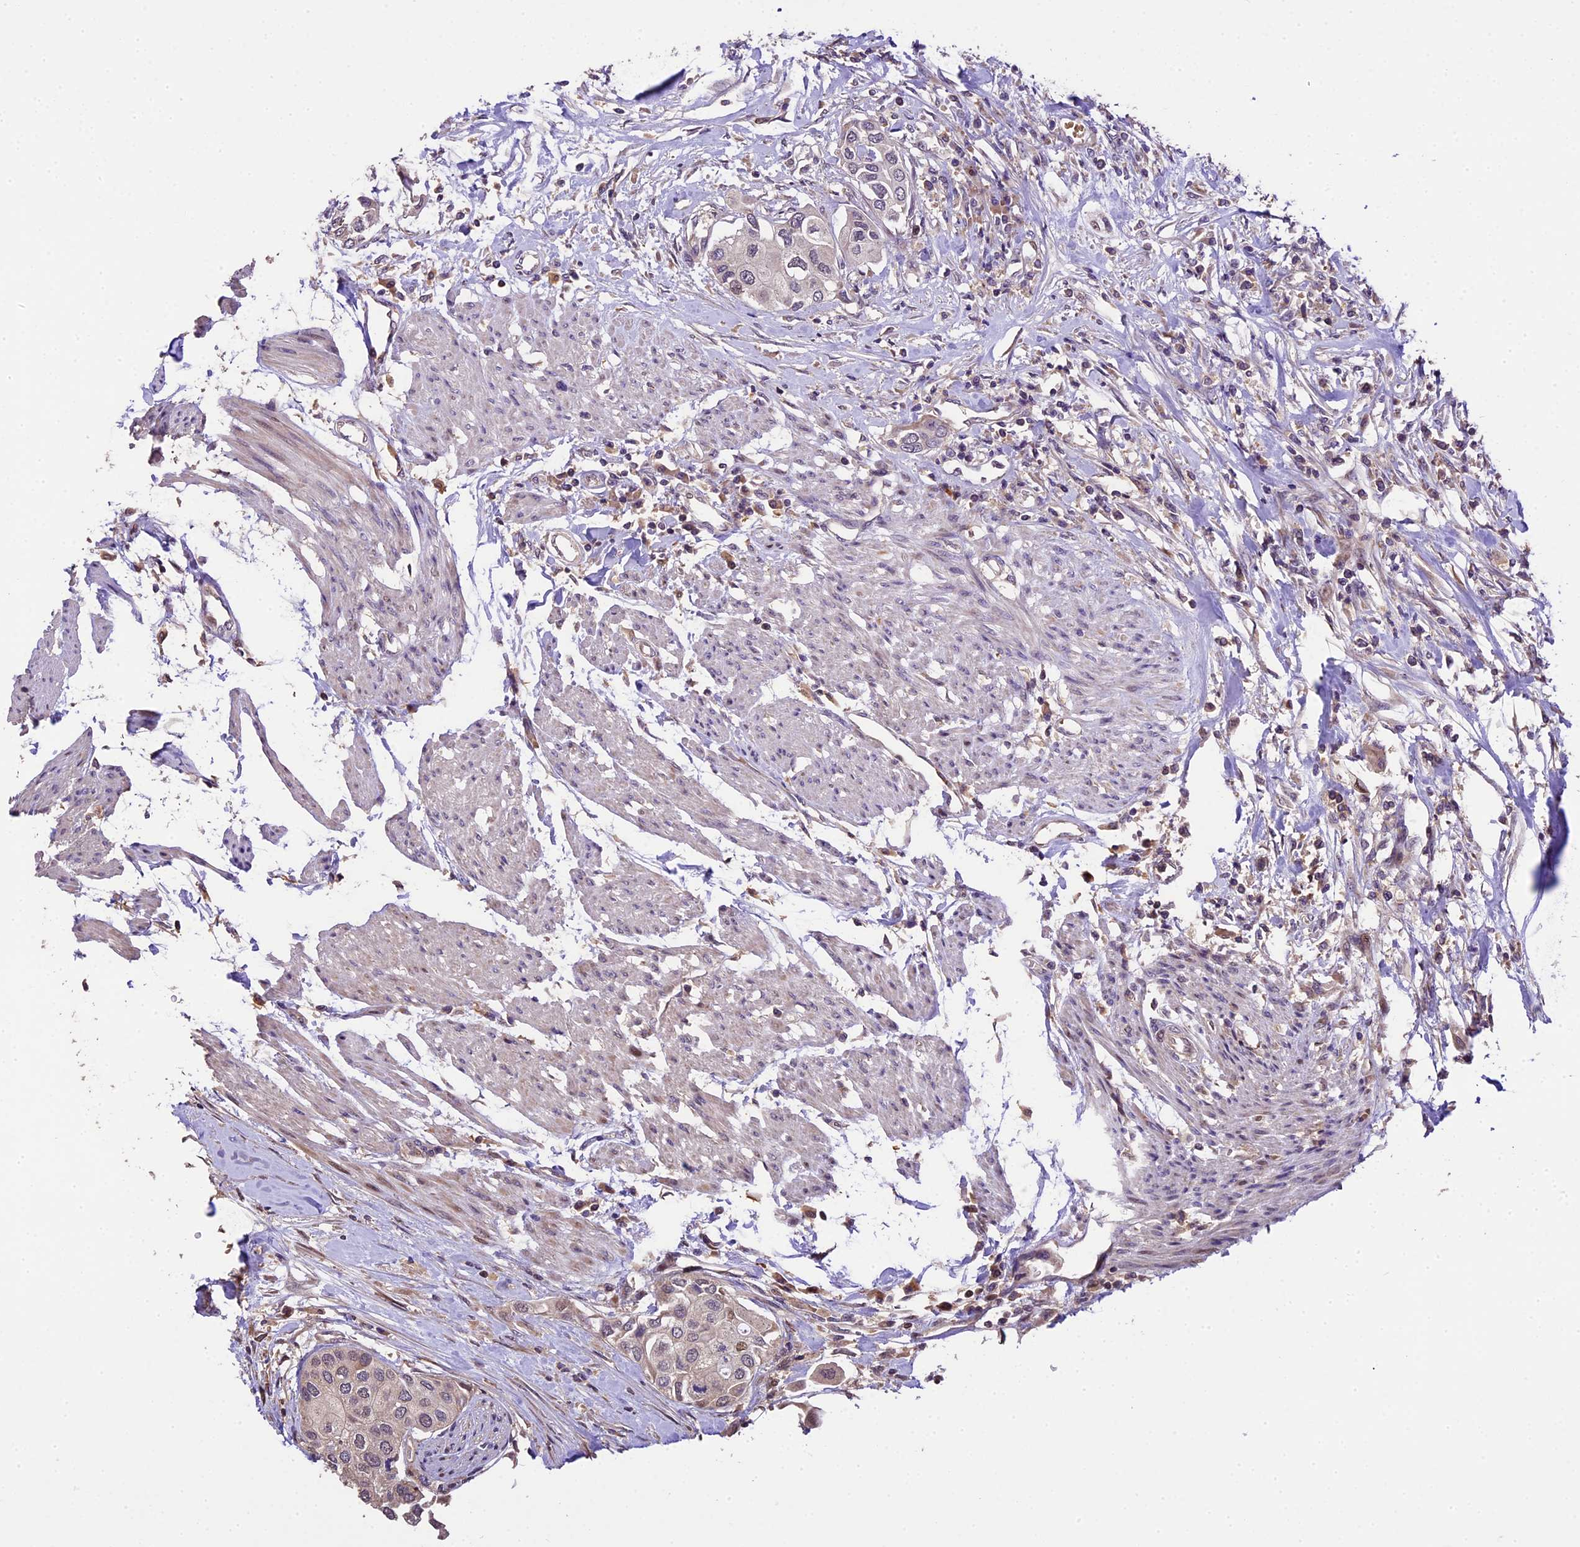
{"staining": {"intensity": "negative", "quantity": "none", "location": "none"}, "tissue": "urothelial cancer", "cell_type": "Tumor cells", "image_type": "cancer", "snomed": [{"axis": "morphology", "description": "Urothelial carcinoma, High grade"}, {"axis": "topography", "description": "Urinary bladder"}], "caption": "A micrograph of human urothelial cancer is negative for staining in tumor cells.", "gene": "DGKH", "patient": {"sex": "male", "age": 64}}